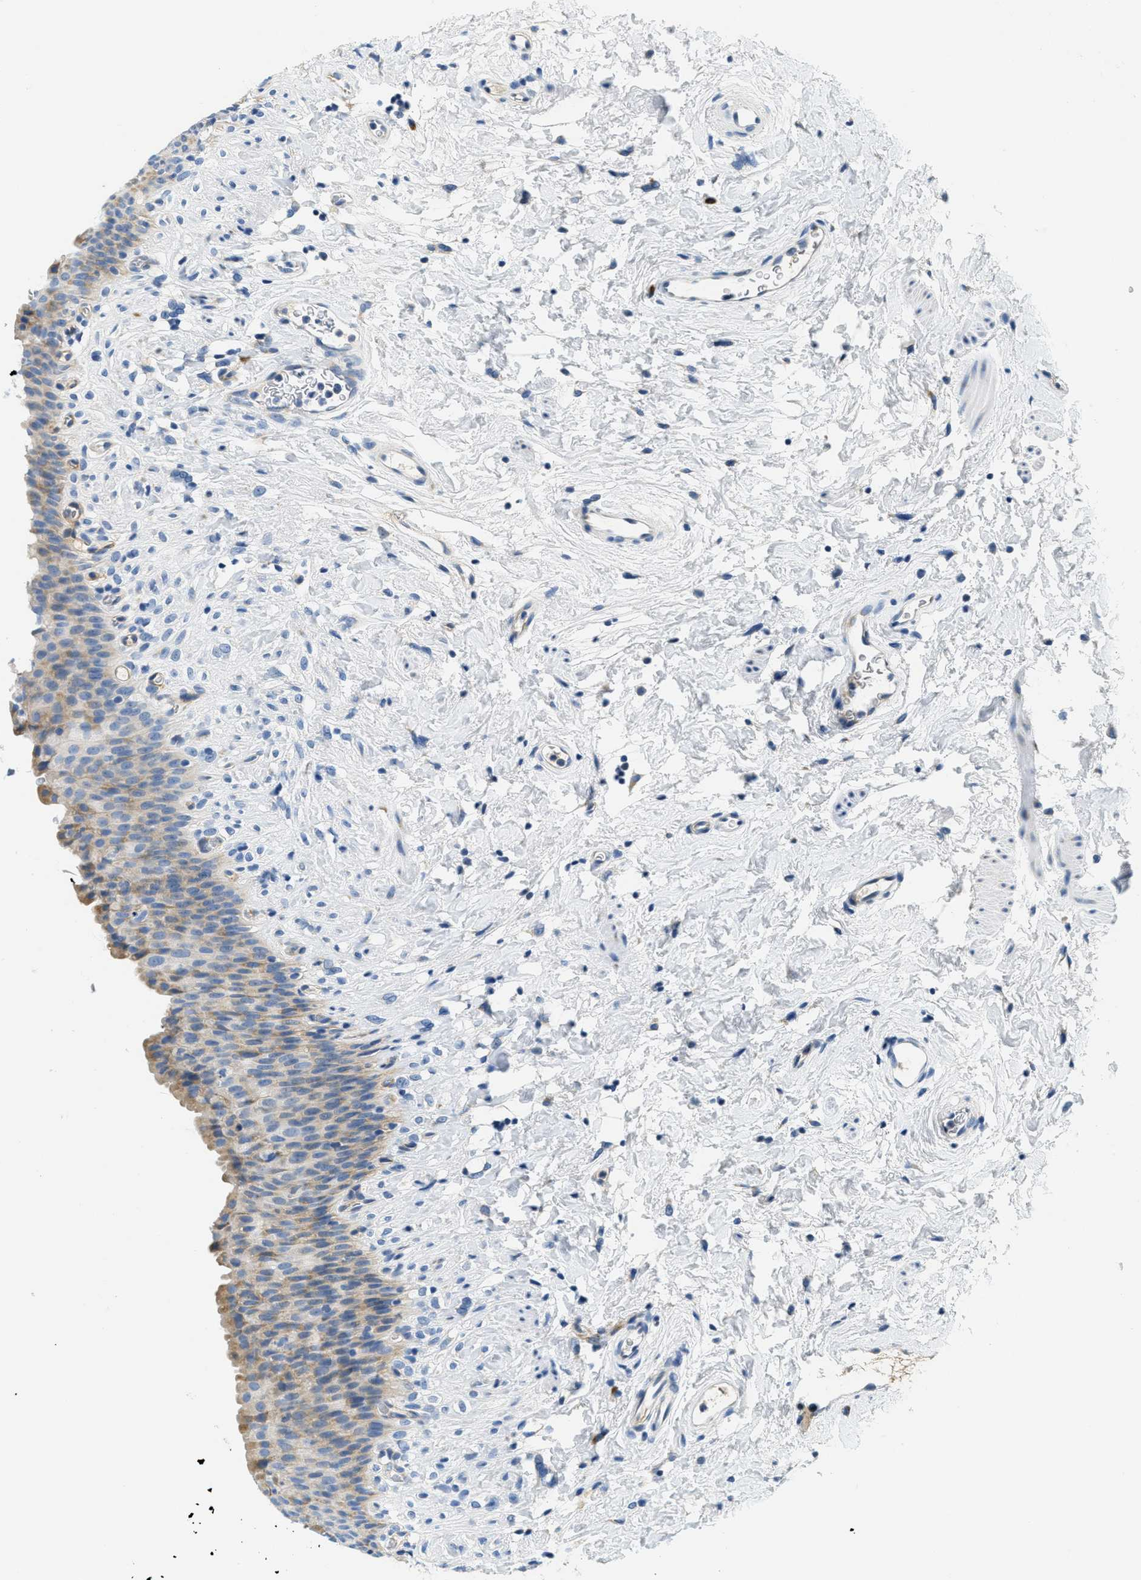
{"staining": {"intensity": "moderate", "quantity": "<25%", "location": "cytoplasmic/membranous"}, "tissue": "urinary bladder", "cell_type": "Urothelial cells", "image_type": "normal", "snomed": [{"axis": "morphology", "description": "Normal tissue, NOS"}, {"axis": "topography", "description": "Urinary bladder"}], "caption": "IHC photomicrograph of normal urinary bladder stained for a protein (brown), which reveals low levels of moderate cytoplasmic/membranous staining in approximately <25% of urothelial cells.", "gene": "CA4", "patient": {"sex": "female", "age": 79}}